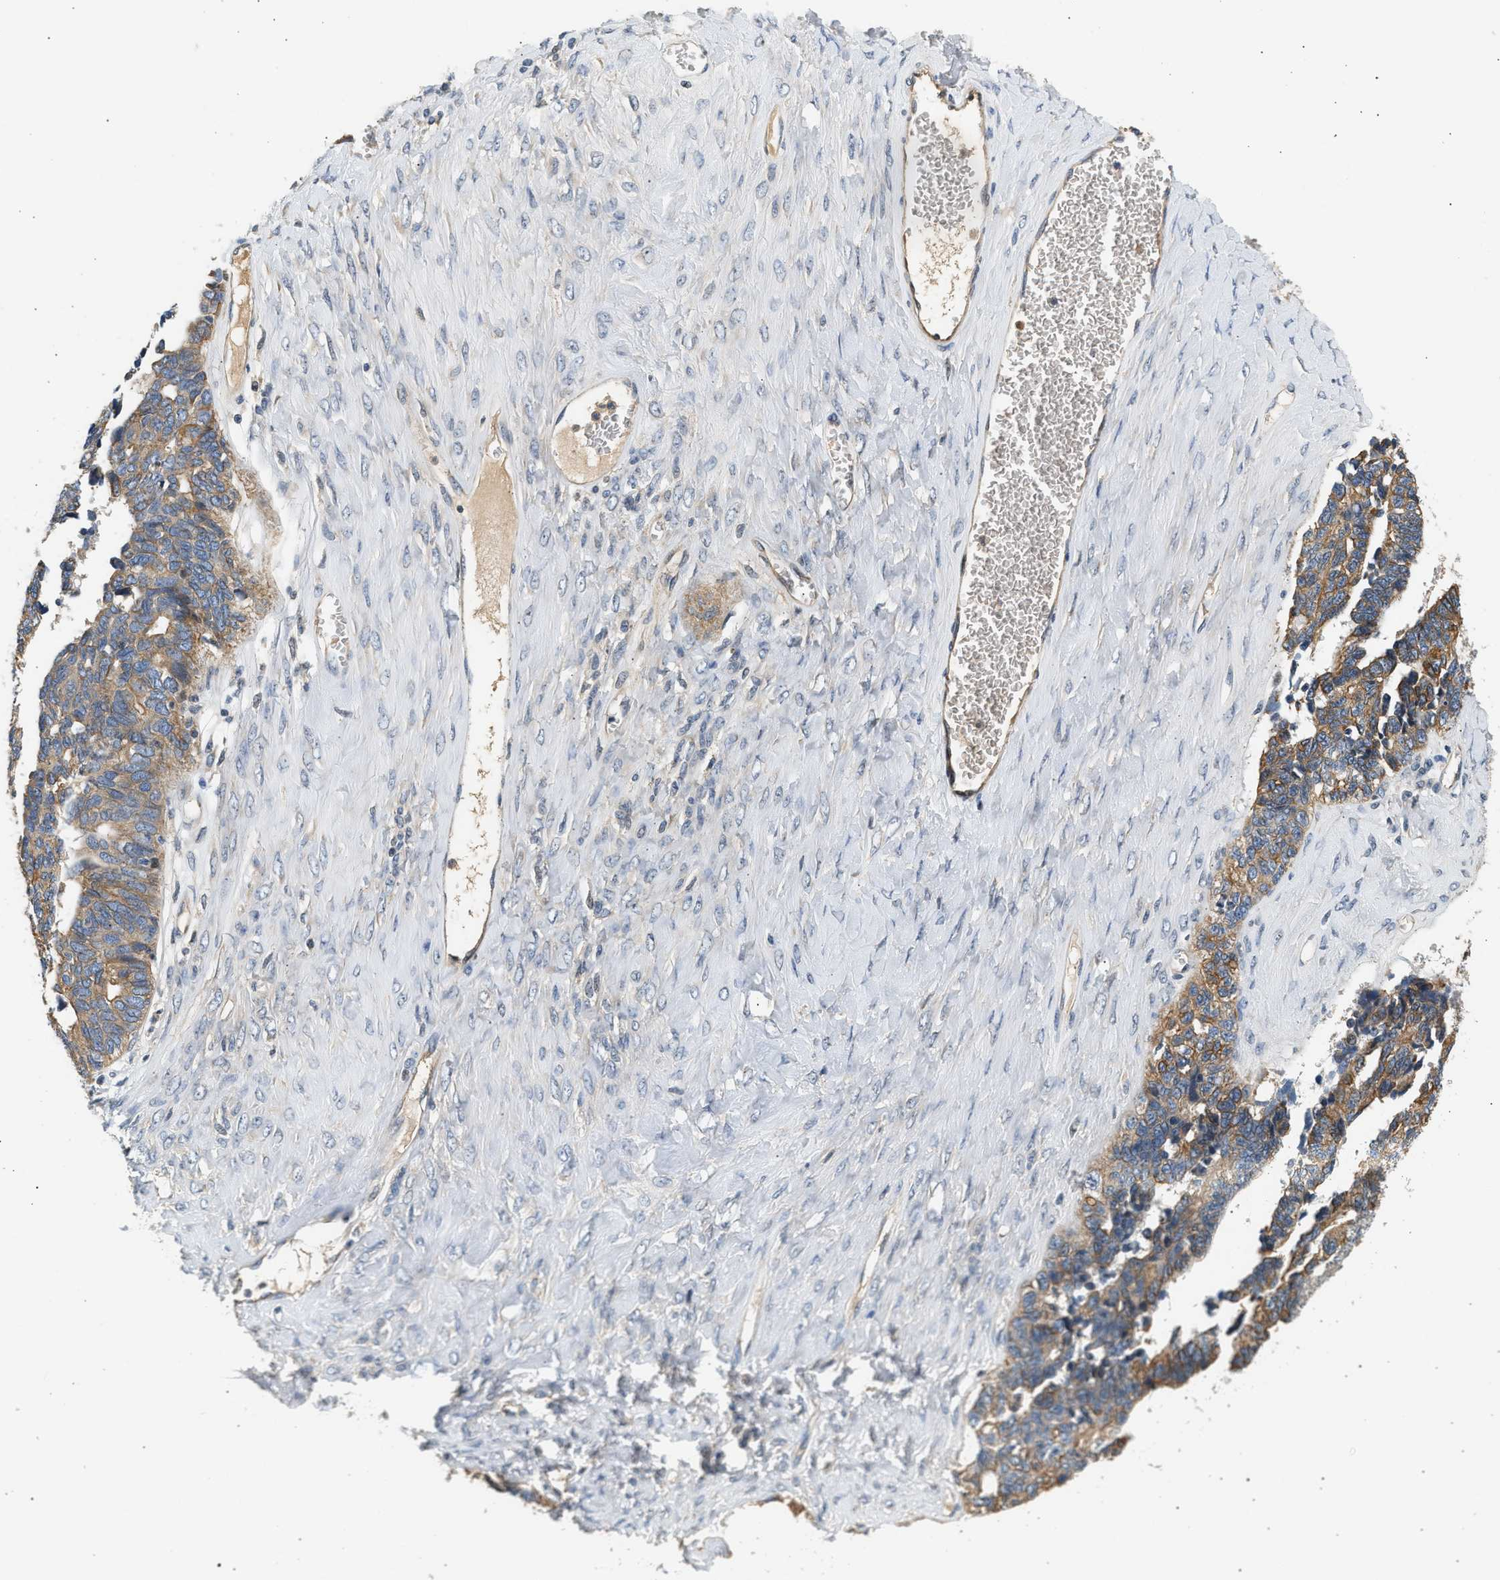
{"staining": {"intensity": "moderate", "quantity": ">75%", "location": "cytoplasmic/membranous"}, "tissue": "ovarian cancer", "cell_type": "Tumor cells", "image_type": "cancer", "snomed": [{"axis": "morphology", "description": "Cystadenocarcinoma, serous, NOS"}, {"axis": "topography", "description": "Ovary"}], "caption": "An IHC photomicrograph of neoplastic tissue is shown. Protein staining in brown highlights moderate cytoplasmic/membranous positivity in ovarian cancer (serous cystadenocarcinoma) within tumor cells. (DAB = brown stain, brightfield microscopy at high magnification).", "gene": "WDR31", "patient": {"sex": "female", "age": 79}}